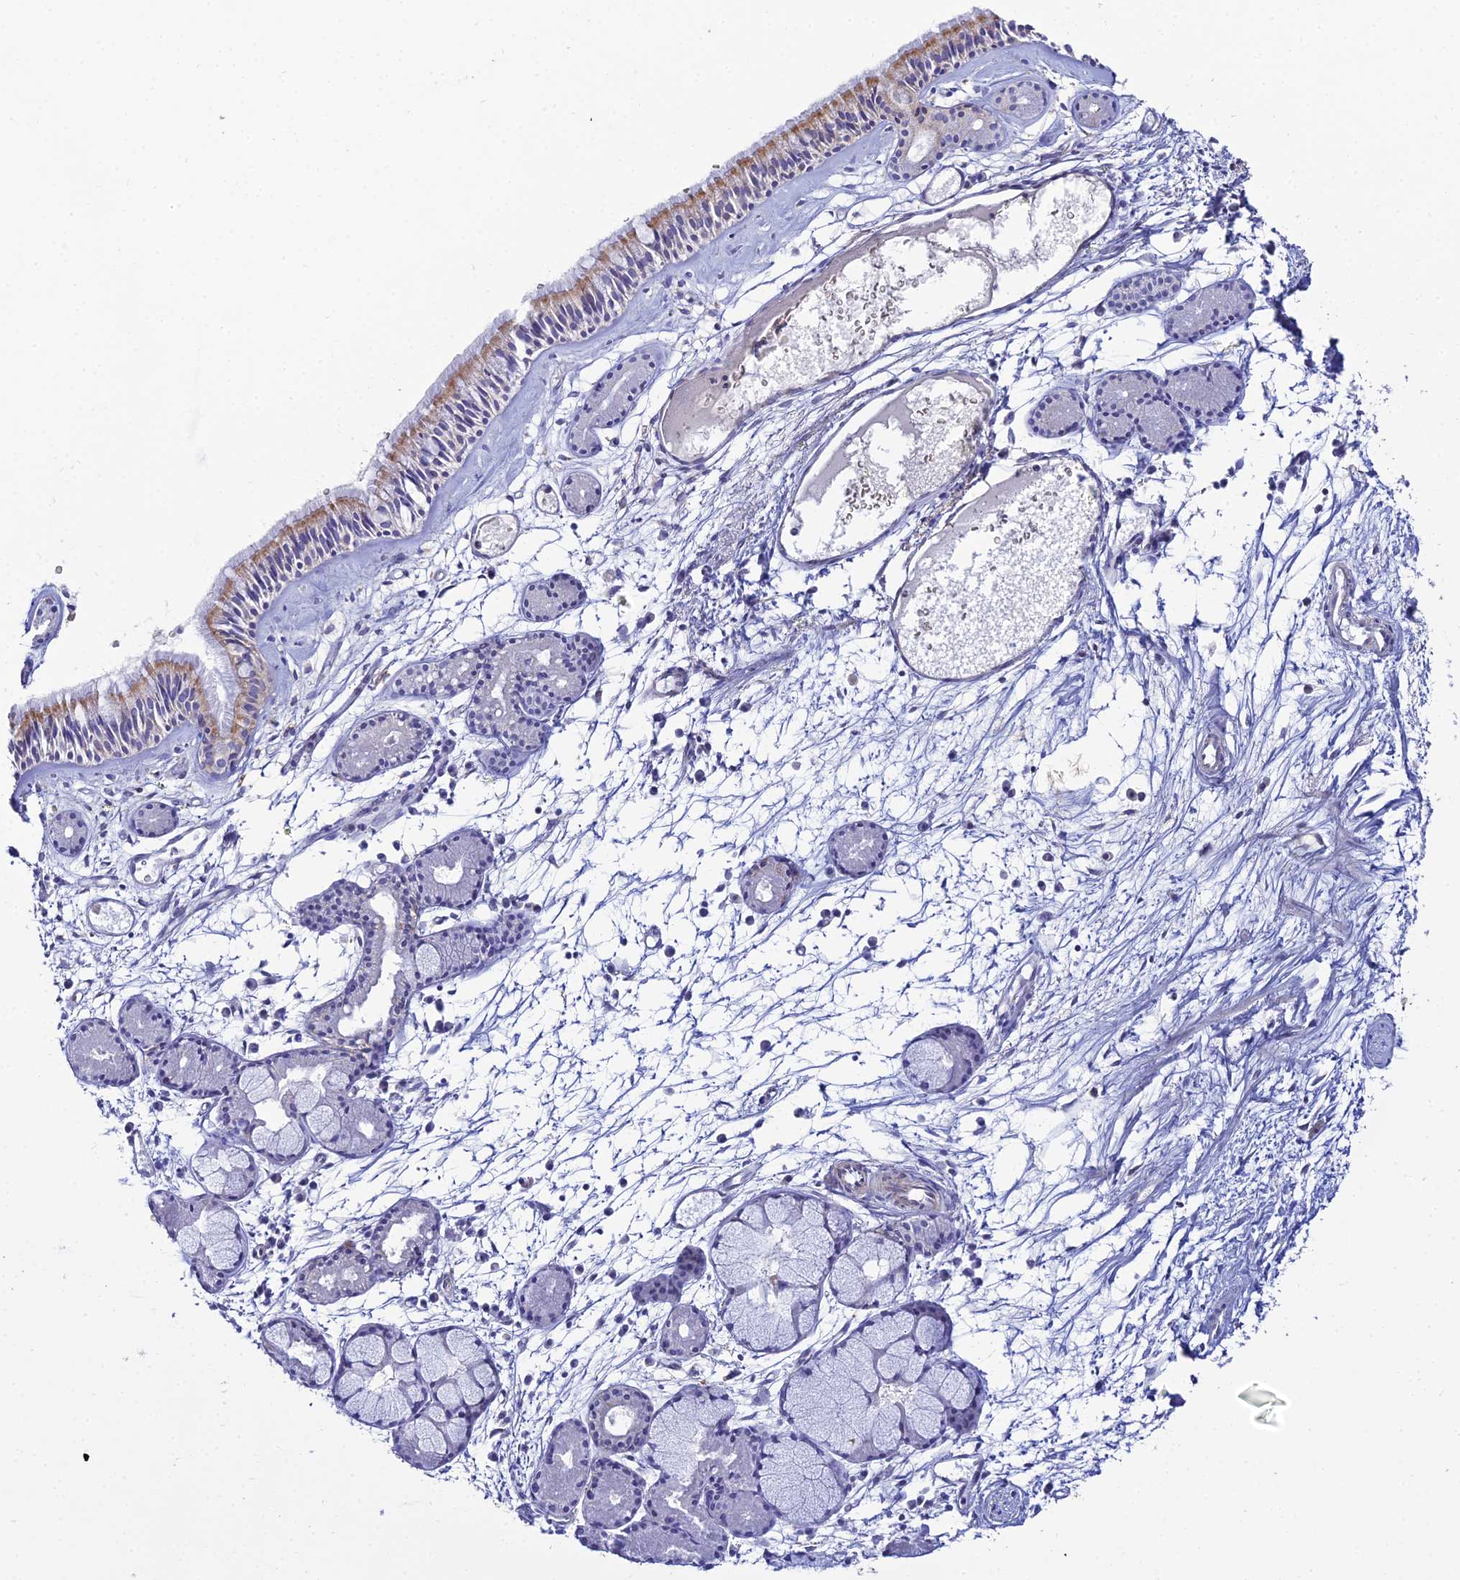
{"staining": {"intensity": "moderate", "quantity": "25%-75%", "location": "cytoplasmic/membranous"}, "tissue": "nasopharynx", "cell_type": "Respiratory epithelial cells", "image_type": "normal", "snomed": [{"axis": "morphology", "description": "Normal tissue, NOS"}, {"axis": "topography", "description": "Nasopharynx"}], "caption": "Immunohistochemistry micrograph of benign nasopharynx: human nasopharynx stained using immunohistochemistry demonstrates medium levels of moderate protein expression localized specifically in the cytoplasmic/membranous of respiratory epithelial cells, appearing as a cytoplasmic/membranous brown color.", "gene": "NIPSNAP3A", "patient": {"sex": "male", "age": 81}}